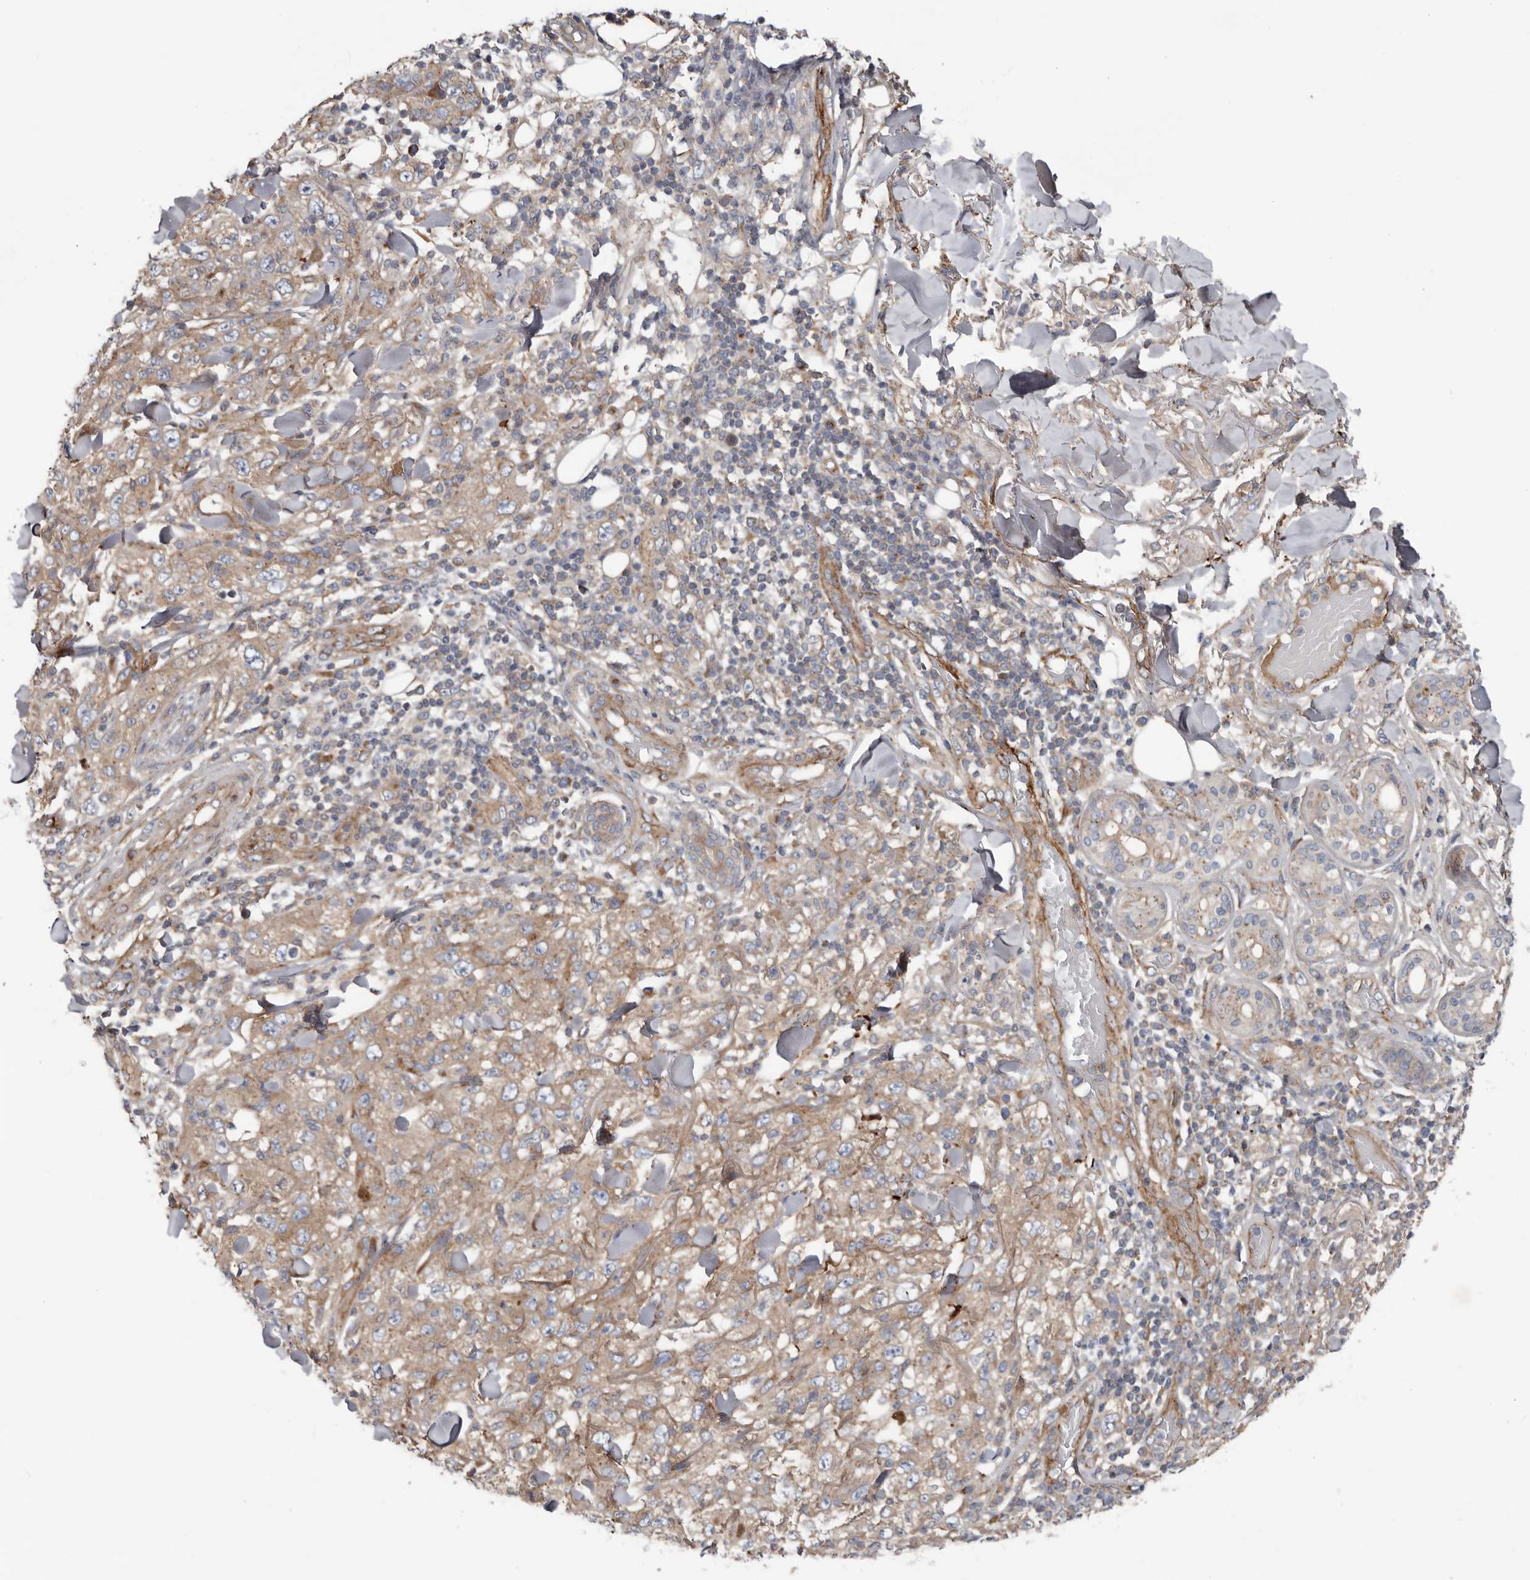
{"staining": {"intensity": "moderate", "quantity": ">75%", "location": "cytoplasmic/membranous"}, "tissue": "skin cancer", "cell_type": "Tumor cells", "image_type": "cancer", "snomed": [{"axis": "morphology", "description": "Squamous cell carcinoma, NOS"}, {"axis": "topography", "description": "Skin"}], "caption": "A medium amount of moderate cytoplasmic/membranous staining is present in approximately >75% of tumor cells in skin squamous cell carcinoma tissue.", "gene": "LUZP1", "patient": {"sex": "female", "age": 88}}